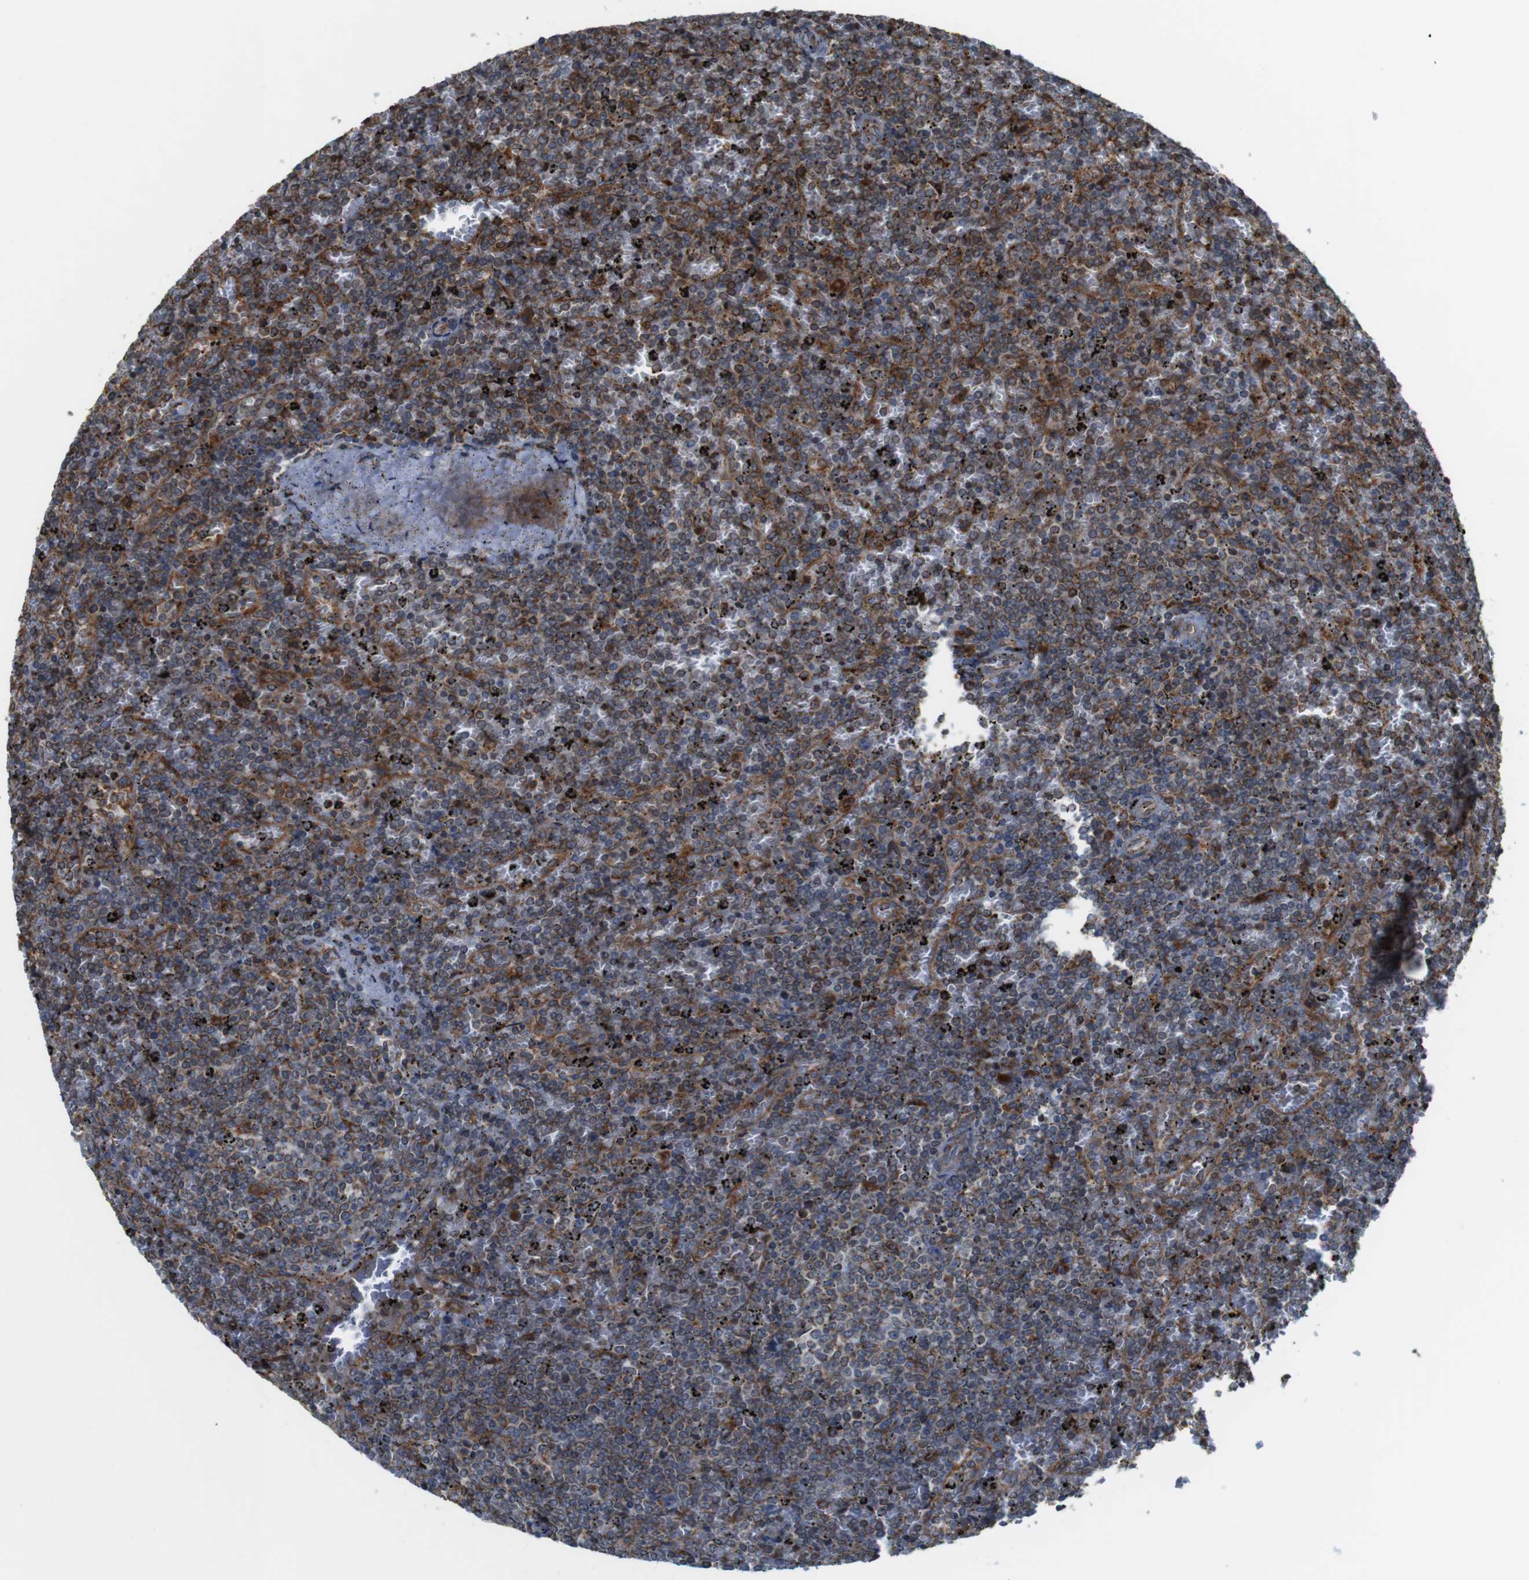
{"staining": {"intensity": "moderate", "quantity": "25%-75%", "location": "cytoplasmic/membranous"}, "tissue": "lymphoma", "cell_type": "Tumor cells", "image_type": "cancer", "snomed": [{"axis": "morphology", "description": "Malignant lymphoma, non-Hodgkin's type, Low grade"}, {"axis": "topography", "description": "Spleen"}], "caption": "Moderate cytoplasmic/membranous expression is appreciated in approximately 25%-75% of tumor cells in malignant lymphoma, non-Hodgkin's type (low-grade).", "gene": "UGGT1", "patient": {"sex": "female", "age": 77}}